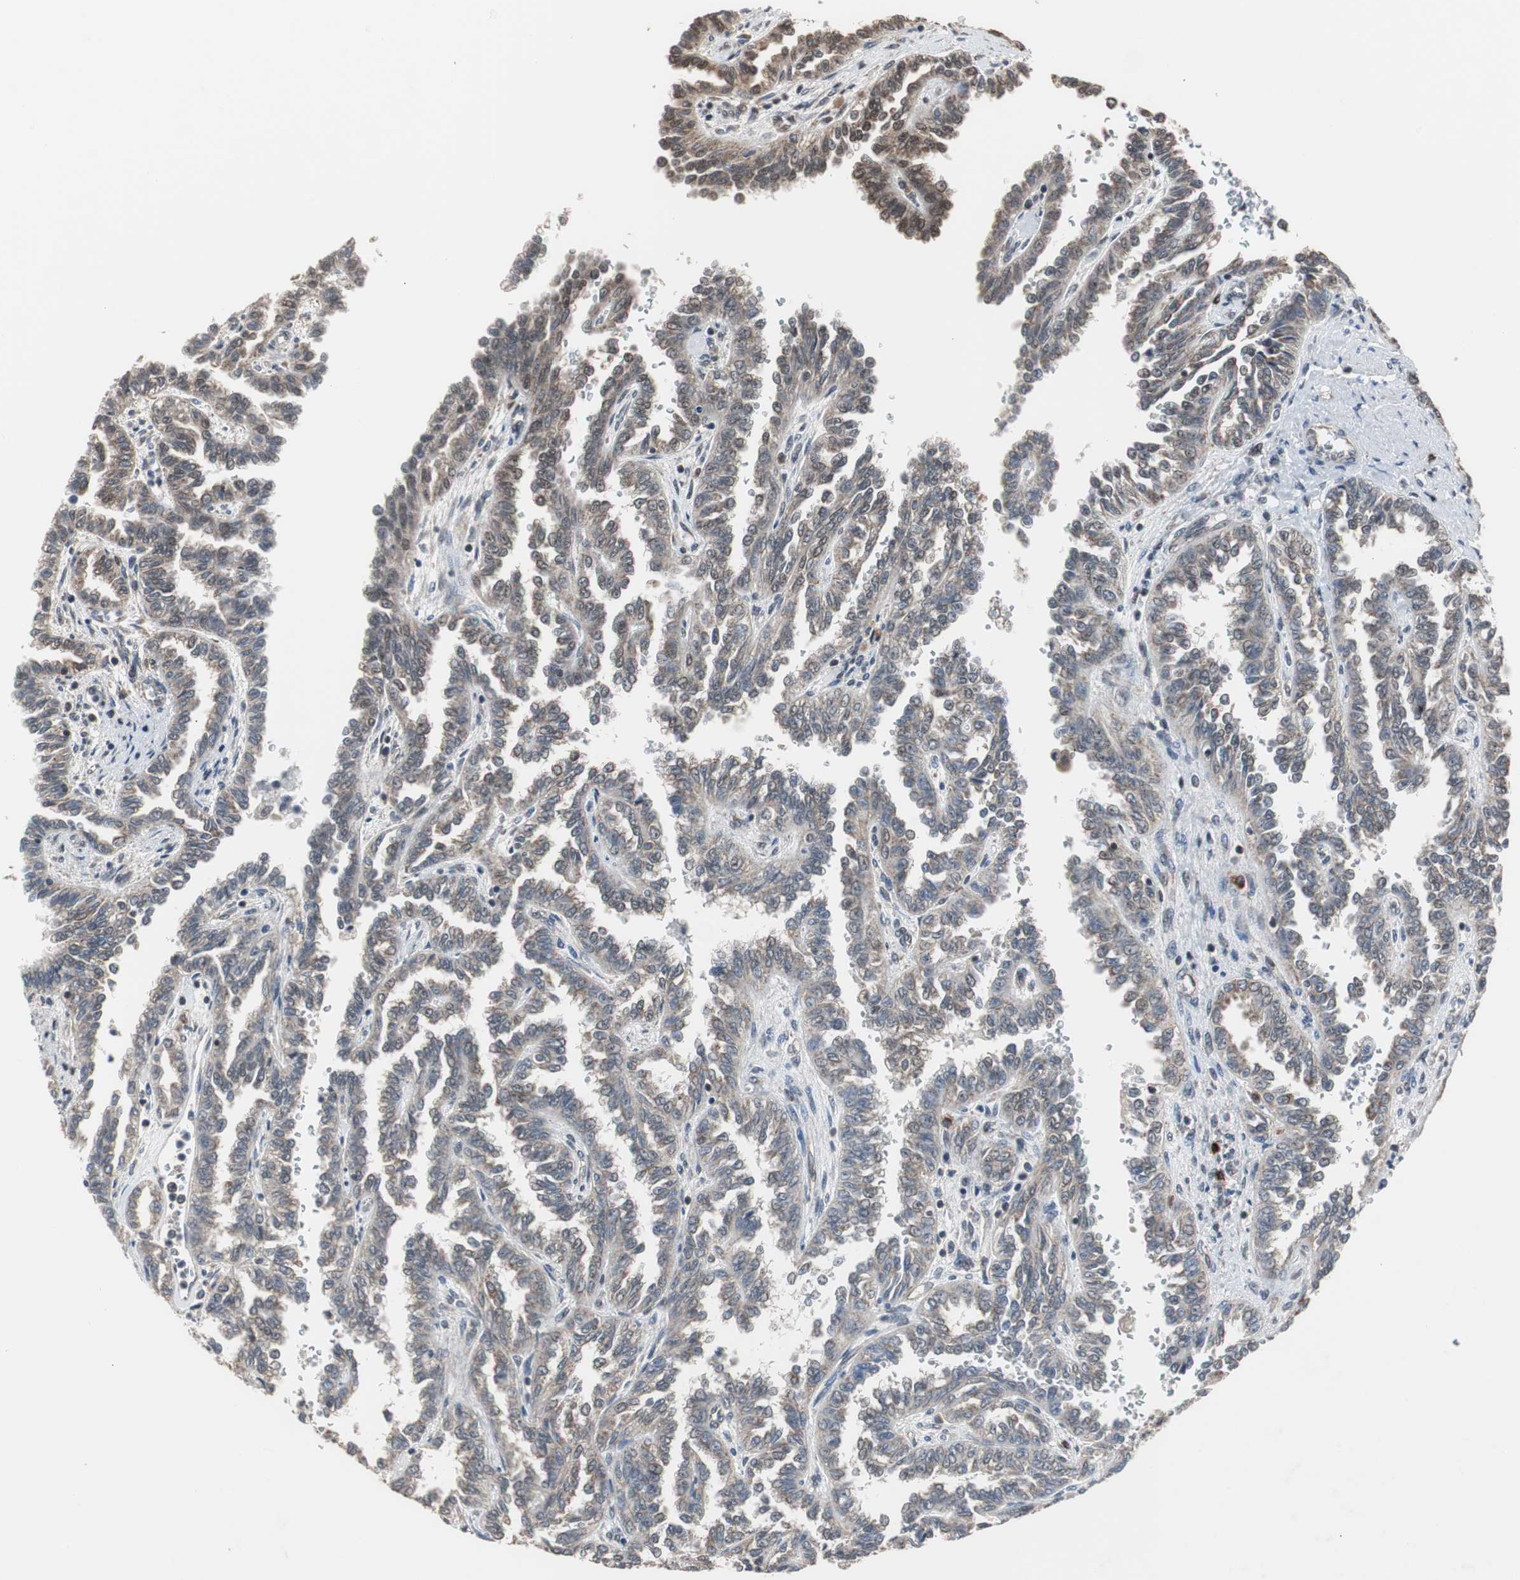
{"staining": {"intensity": "negative", "quantity": "none", "location": "none"}, "tissue": "renal cancer", "cell_type": "Tumor cells", "image_type": "cancer", "snomed": [{"axis": "morphology", "description": "Inflammation, NOS"}, {"axis": "morphology", "description": "Adenocarcinoma, NOS"}, {"axis": "topography", "description": "Kidney"}], "caption": "DAB (3,3'-diaminobenzidine) immunohistochemical staining of human renal cancer reveals no significant positivity in tumor cells.", "gene": "ZHX2", "patient": {"sex": "male", "age": 68}}